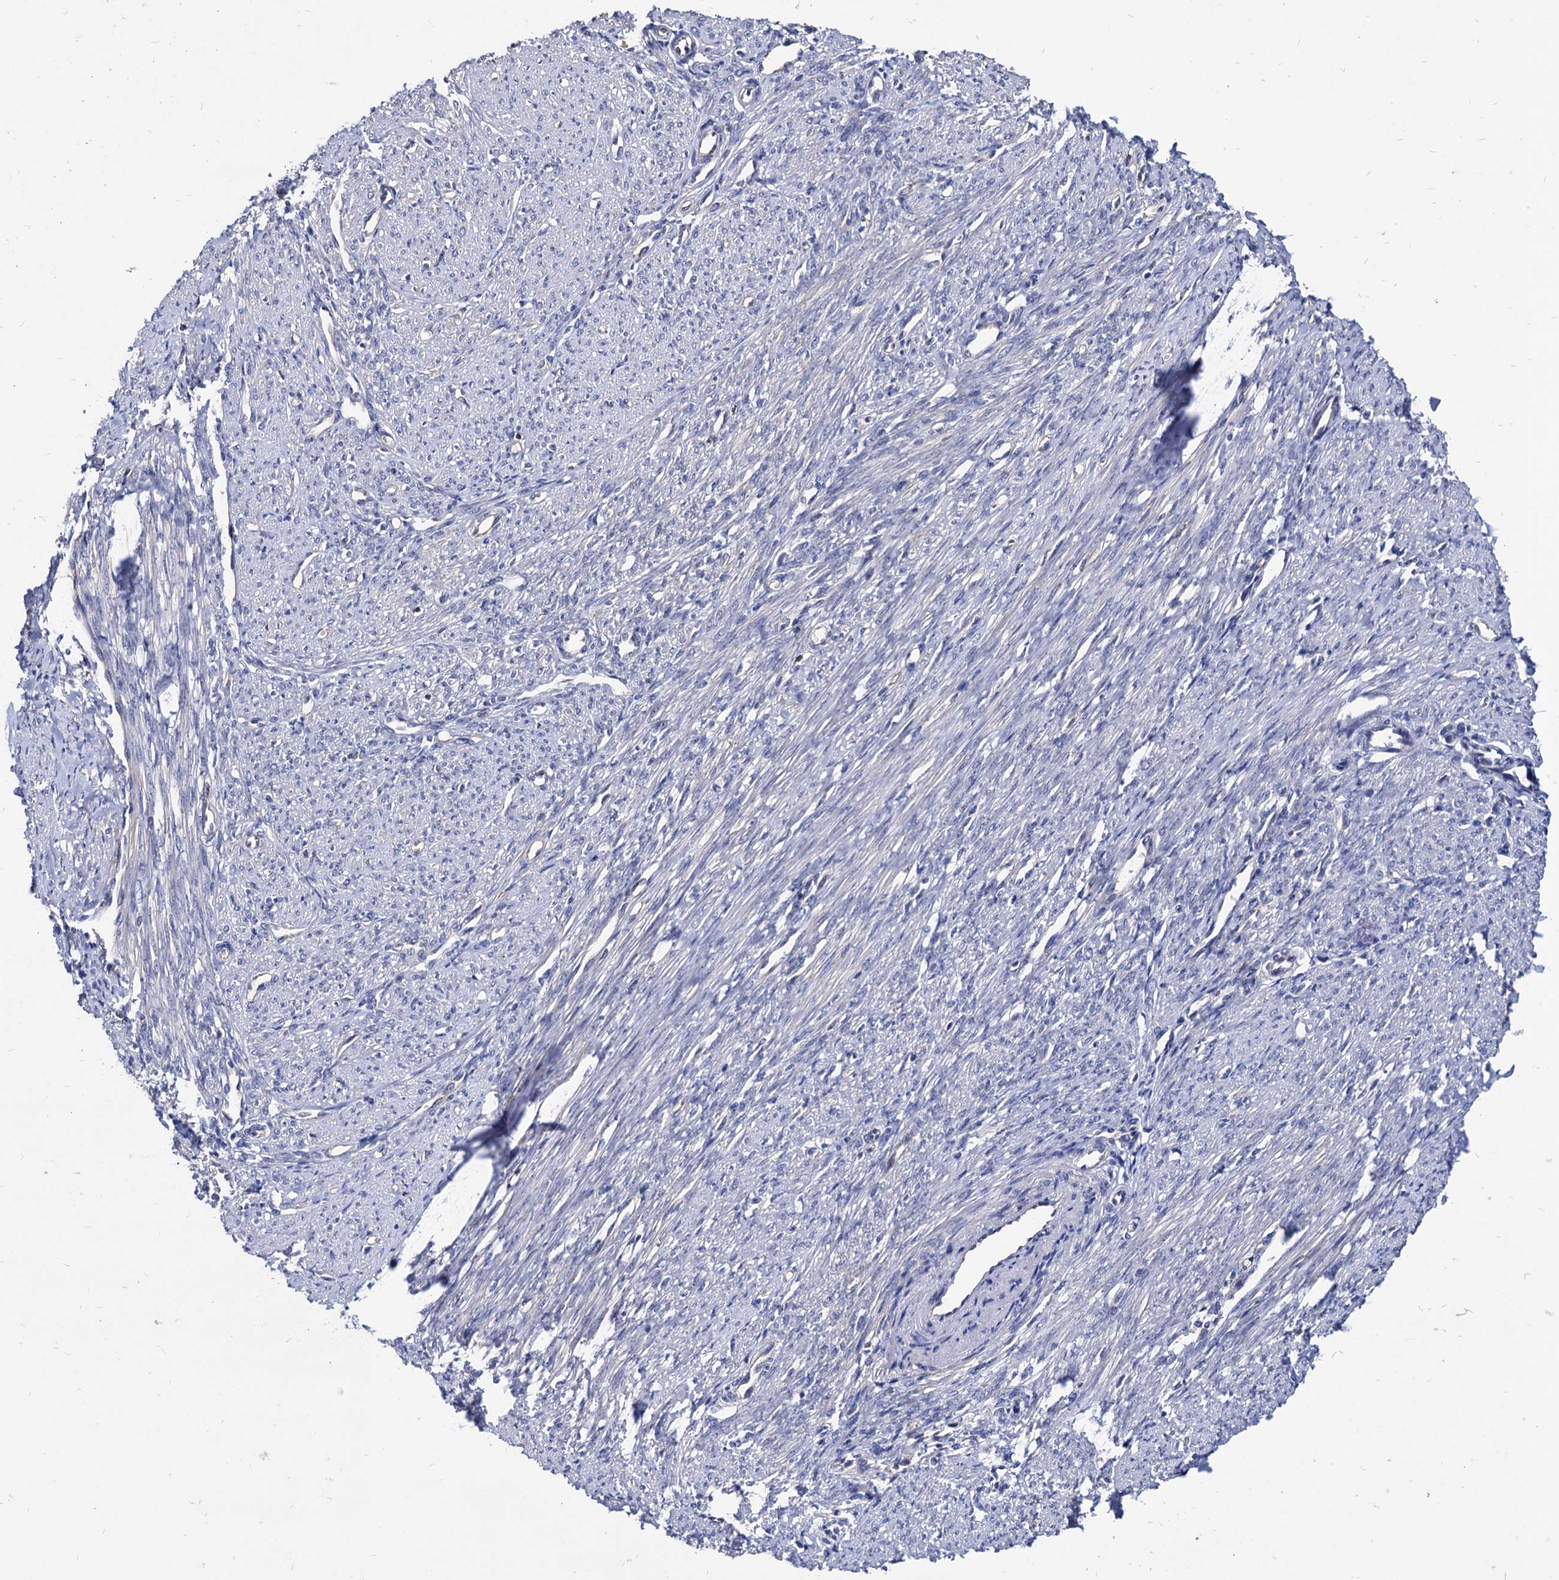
{"staining": {"intensity": "negative", "quantity": "none", "location": "none"}, "tissue": "smooth muscle", "cell_type": "Smooth muscle cells", "image_type": "normal", "snomed": [{"axis": "morphology", "description": "Normal tissue, NOS"}, {"axis": "topography", "description": "Smooth muscle"}, {"axis": "topography", "description": "Uterus"}], "caption": "Smooth muscle cells show no significant positivity in unremarkable smooth muscle. Nuclei are stained in blue.", "gene": "CPPED1", "patient": {"sex": "female", "age": 59}}